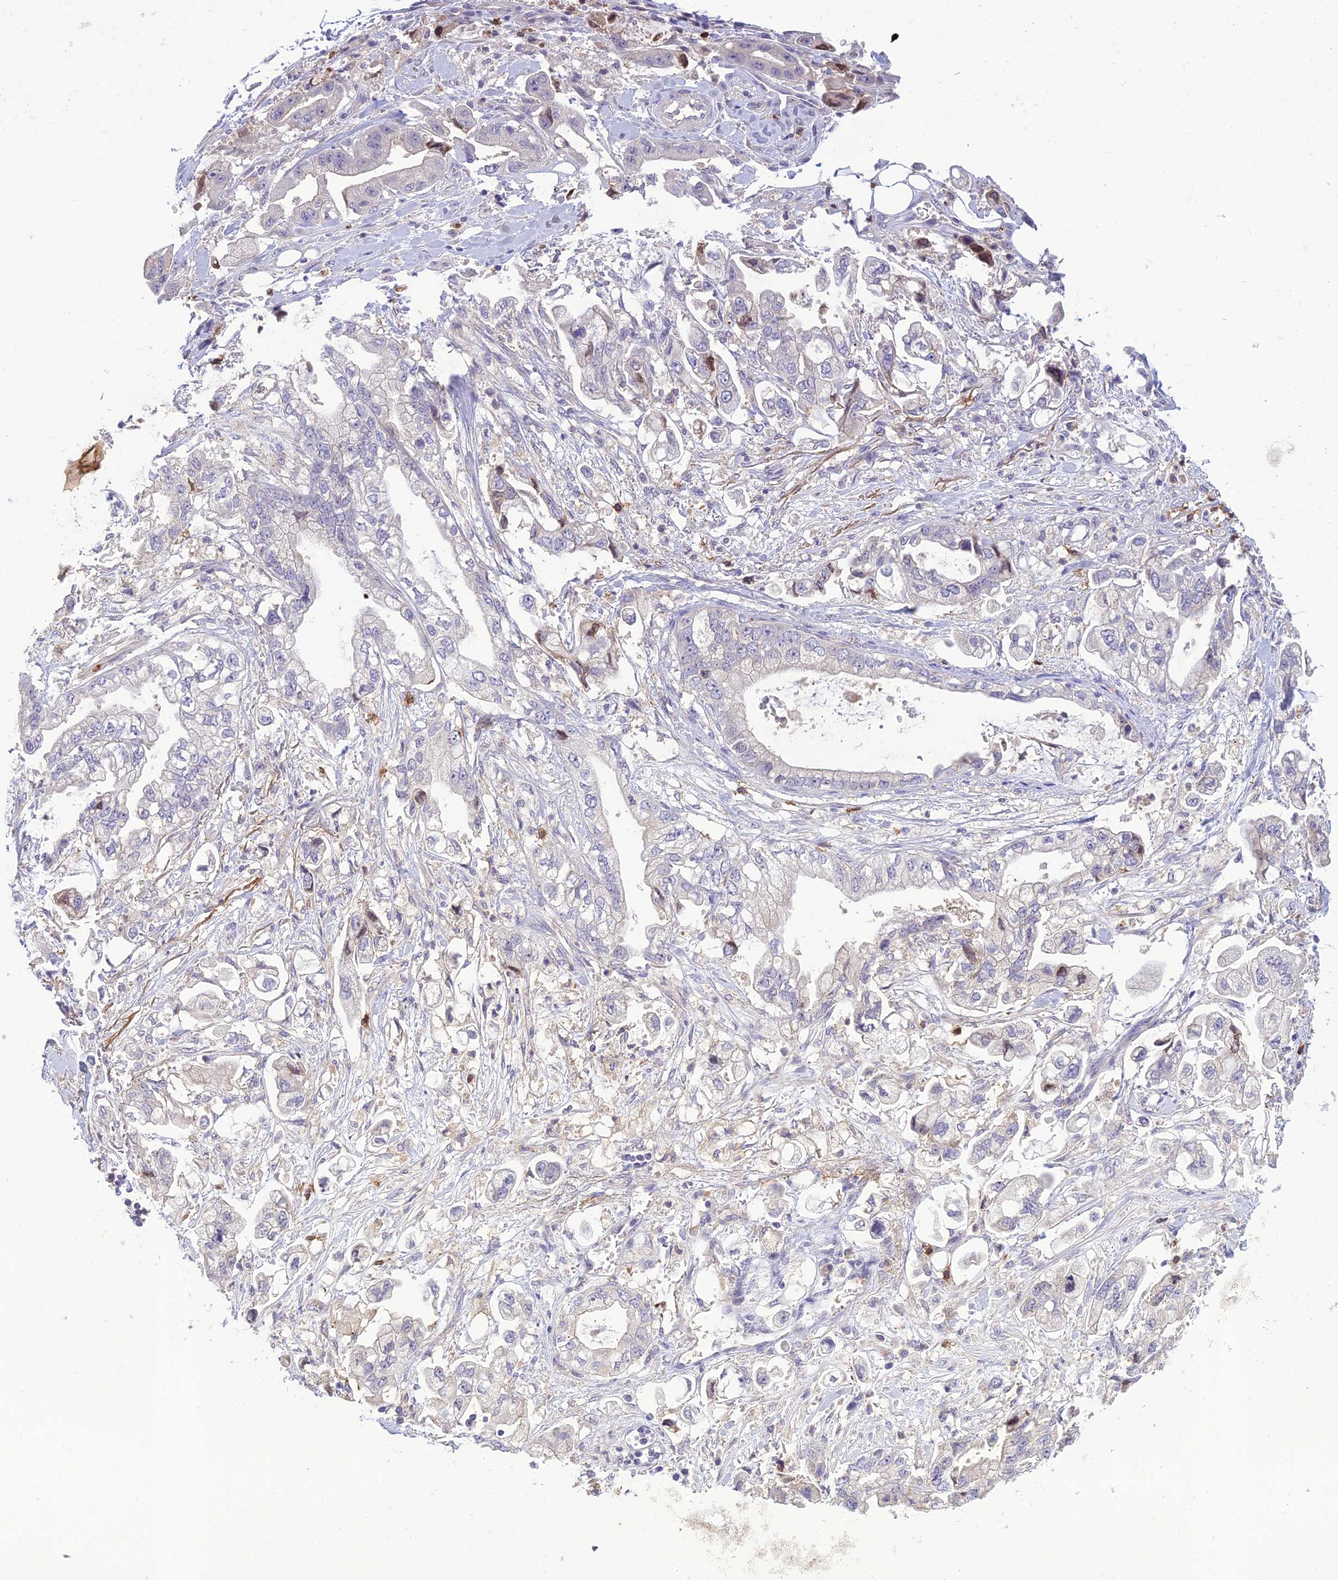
{"staining": {"intensity": "negative", "quantity": "none", "location": "none"}, "tissue": "stomach cancer", "cell_type": "Tumor cells", "image_type": "cancer", "snomed": [{"axis": "morphology", "description": "Adenocarcinoma, NOS"}, {"axis": "topography", "description": "Stomach"}], "caption": "Micrograph shows no significant protein staining in tumor cells of stomach cancer. (DAB (3,3'-diaminobenzidine) immunohistochemistry (IHC), high magnification).", "gene": "ITGAE", "patient": {"sex": "male", "age": 62}}